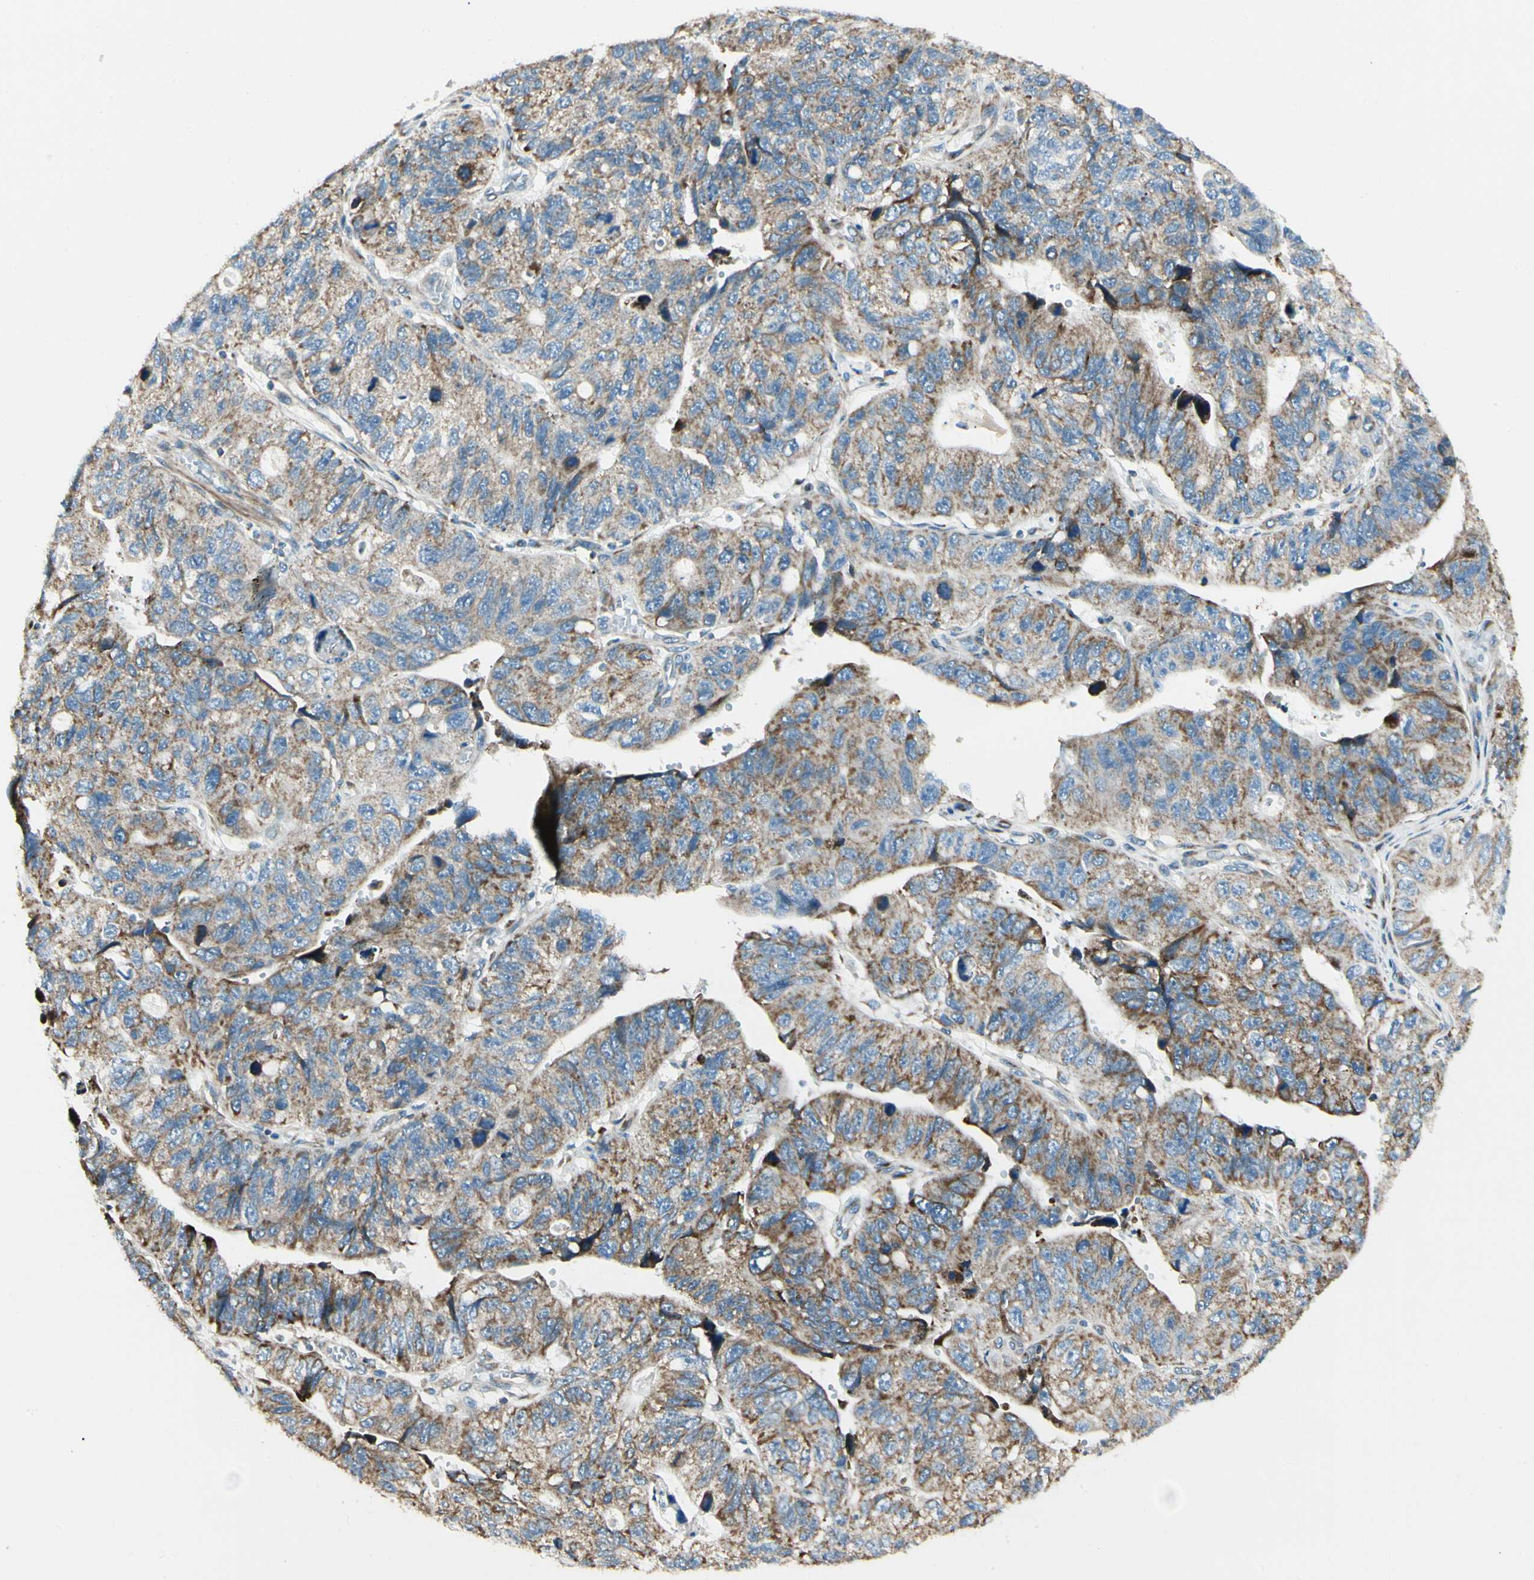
{"staining": {"intensity": "moderate", "quantity": ">75%", "location": "cytoplasmic/membranous"}, "tissue": "stomach cancer", "cell_type": "Tumor cells", "image_type": "cancer", "snomed": [{"axis": "morphology", "description": "Adenocarcinoma, NOS"}, {"axis": "topography", "description": "Stomach"}], "caption": "An IHC image of neoplastic tissue is shown. Protein staining in brown shows moderate cytoplasmic/membranous positivity in stomach cancer within tumor cells.", "gene": "MRPL9", "patient": {"sex": "male", "age": 59}}